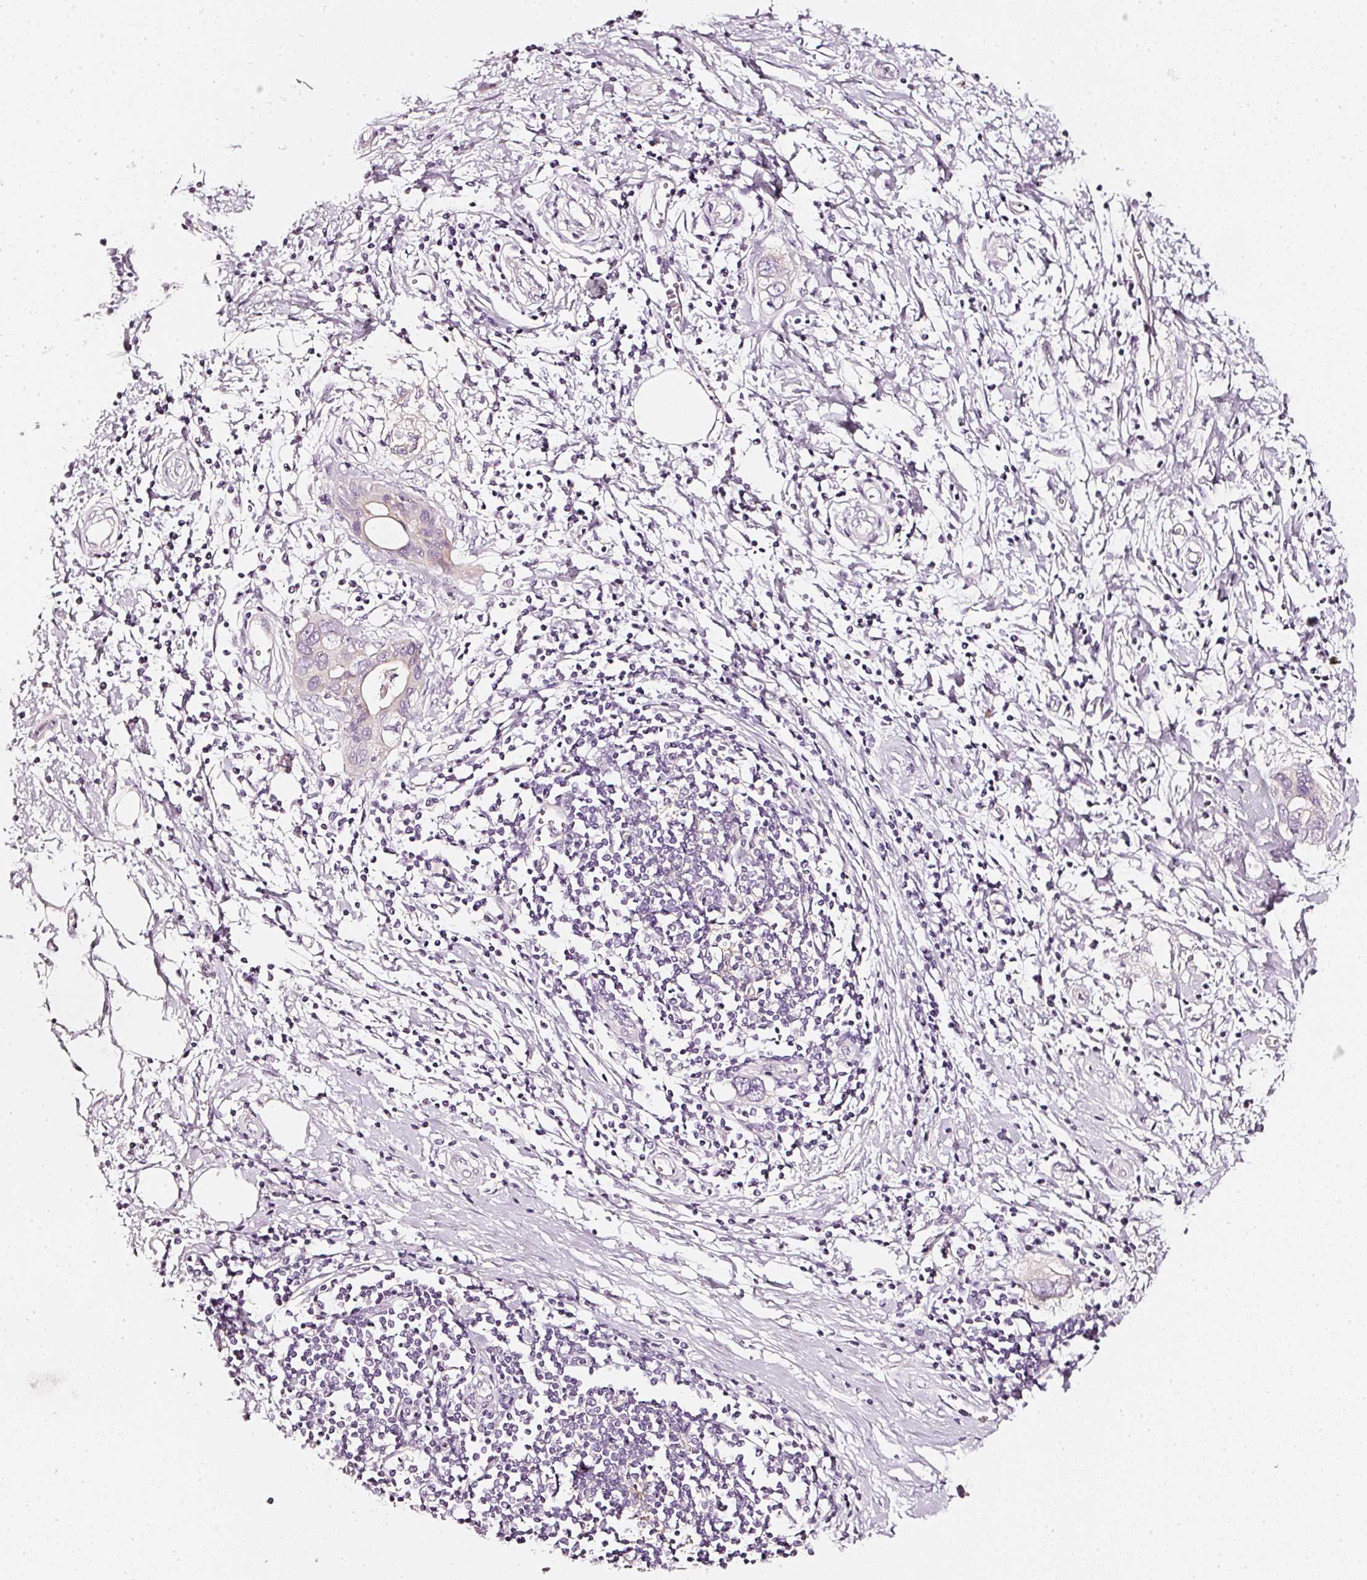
{"staining": {"intensity": "negative", "quantity": "none", "location": "none"}, "tissue": "pancreatic cancer", "cell_type": "Tumor cells", "image_type": "cancer", "snomed": [{"axis": "morphology", "description": "Normal tissue, NOS"}, {"axis": "morphology", "description": "Adenocarcinoma, NOS"}, {"axis": "topography", "description": "Pancreas"}, {"axis": "topography", "description": "Peripheral nerve tissue"}], "caption": "A photomicrograph of human pancreatic adenocarcinoma is negative for staining in tumor cells.", "gene": "CNP", "patient": {"sex": "male", "age": 59}}